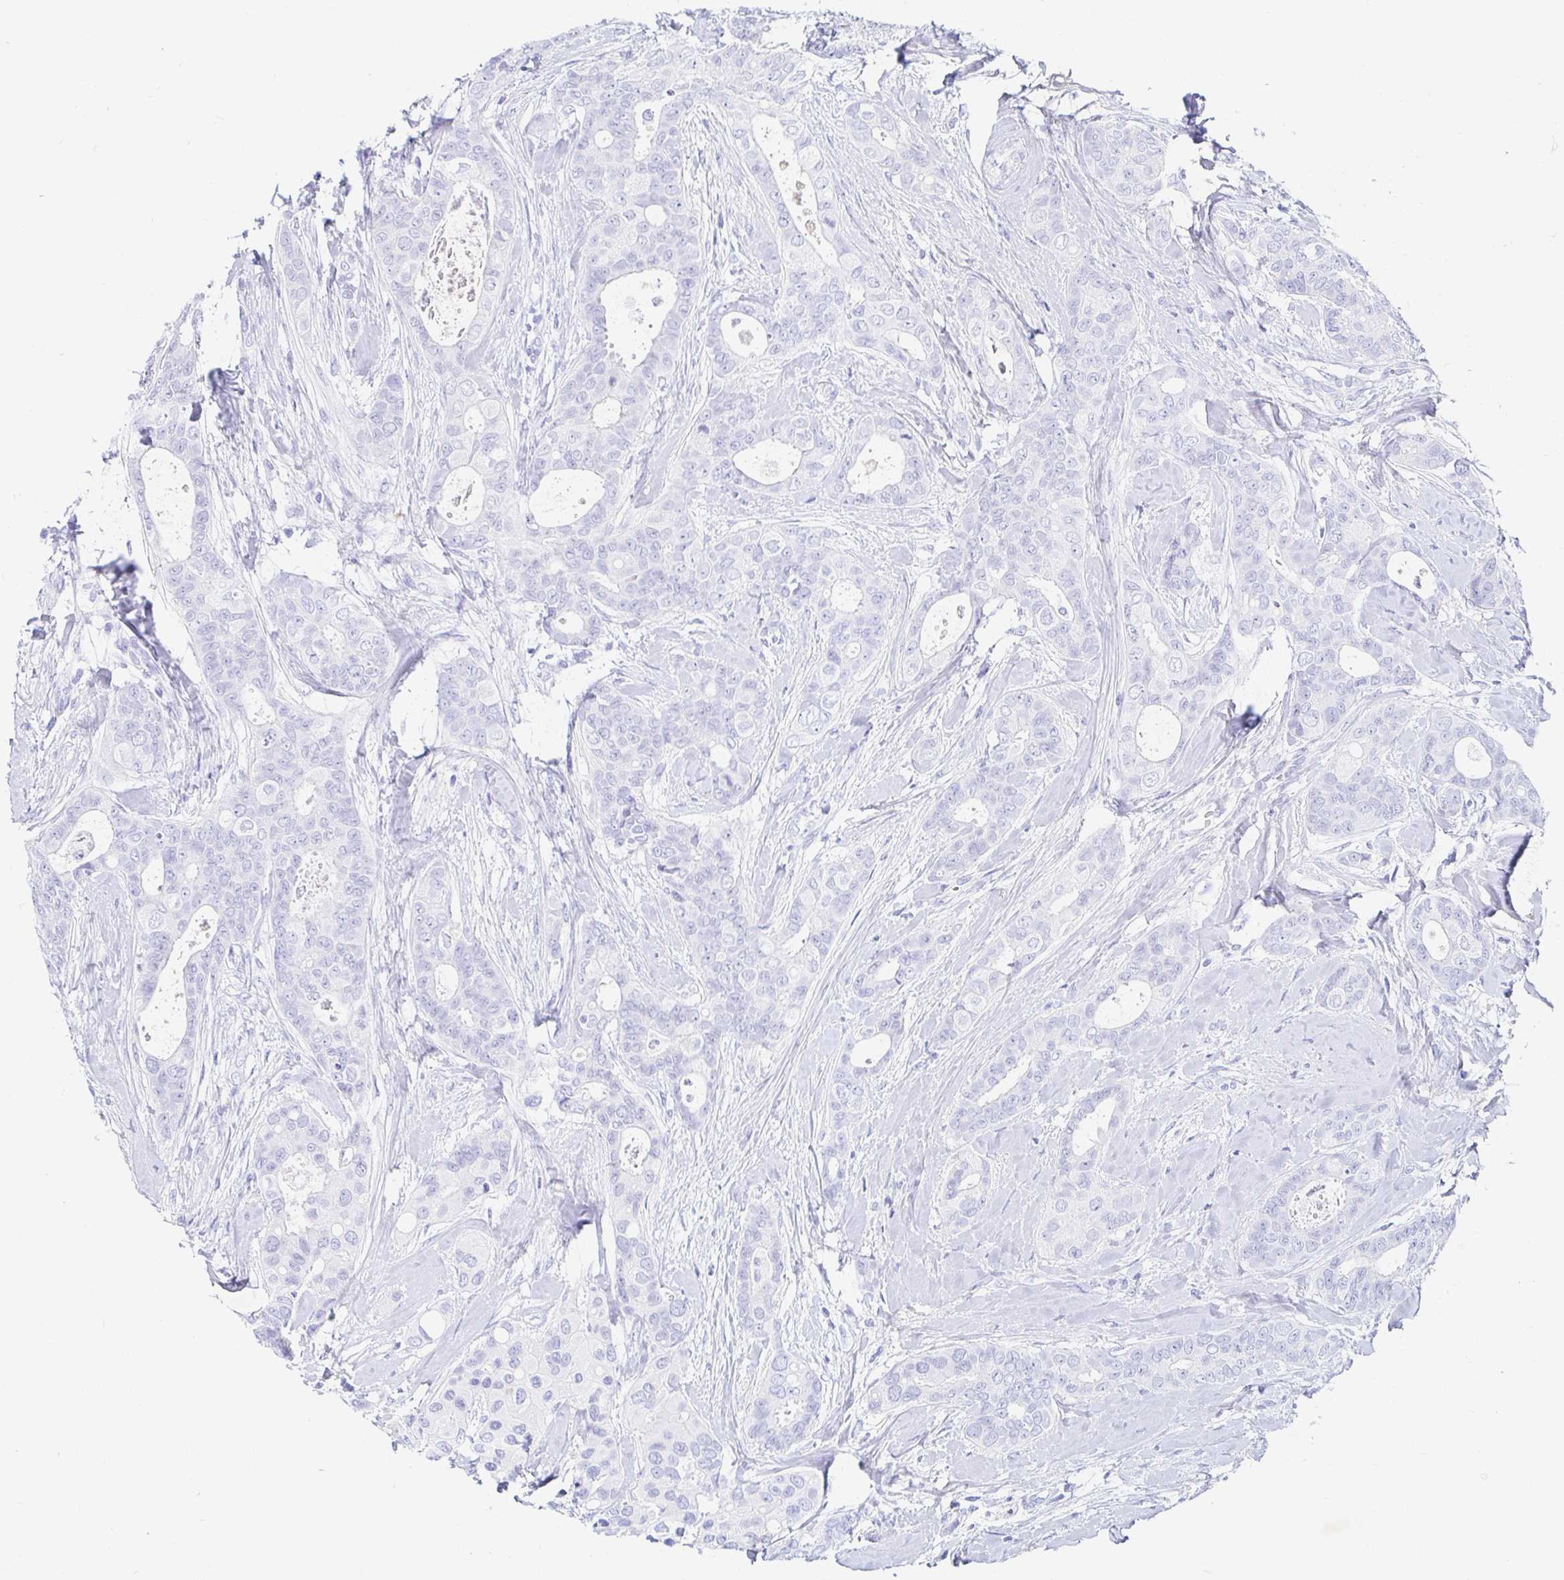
{"staining": {"intensity": "negative", "quantity": "none", "location": "none"}, "tissue": "breast cancer", "cell_type": "Tumor cells", "image_type": "cancer", "snomed": [{"axis": "morphology", "description": "Duct carcinoma"}, {"axis": "topography", "description": "Breast"}], "caption": "Immunohistochemical staining of breast invasive ductal carcinoma reveals no significant positivity in tumor cells.", "gene": "NR2E1", "patient": {"sex": "female", "age": 45}}